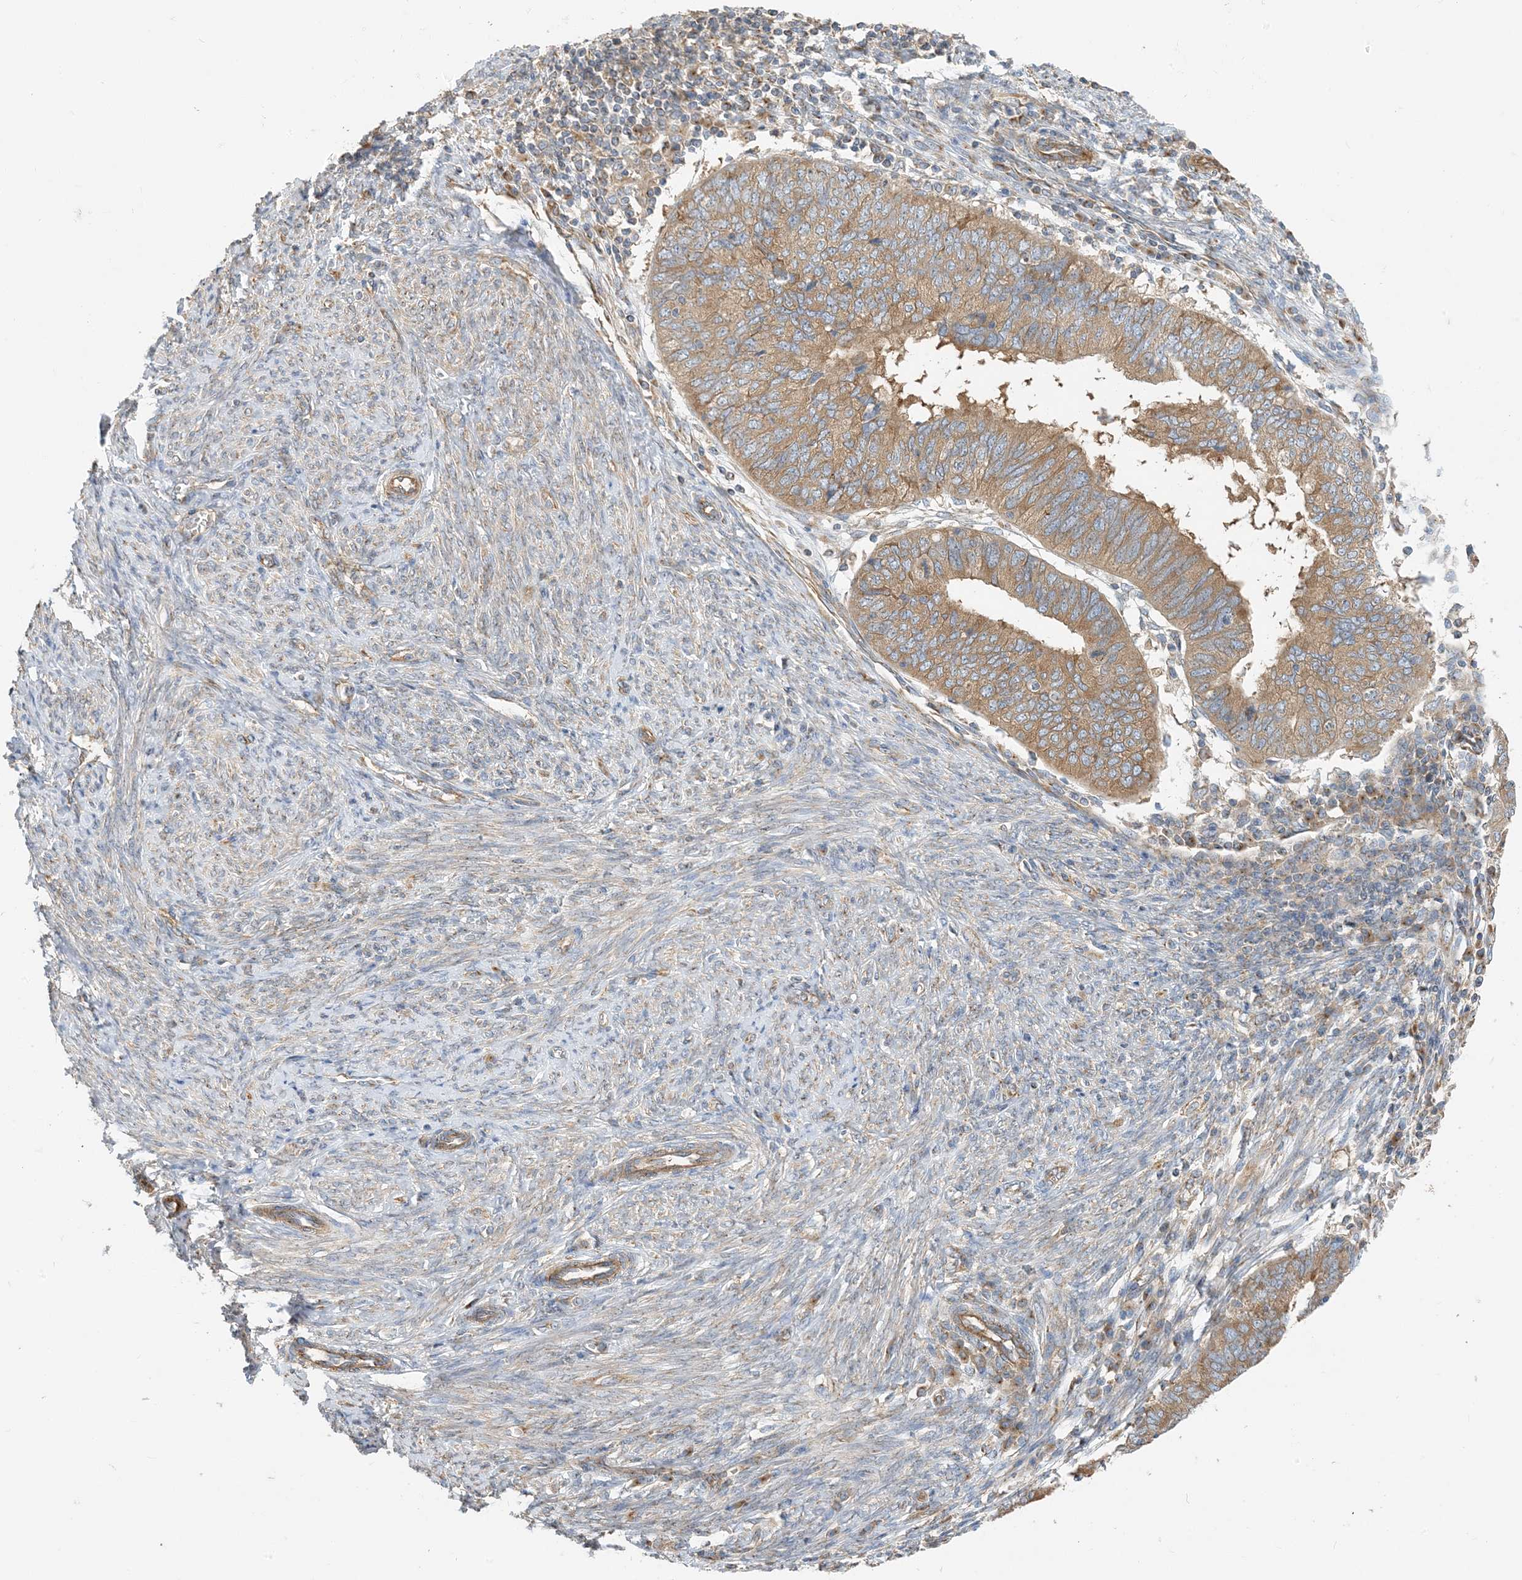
{"staining": {"intensity": "moderate", "quantity": ">75%", "location": "cytoplasmic/membranous"}, "tissue": "endometrial cancer", "cell_type": "Tumor cells", "image_type": "cancer", "snomed": [{"axis": "morphology", "description": "Adenocarcinoma, NOS"}, {"axis": "topography", "description": "Uterus"}], "caption": "Immunohistochemical staining of human adenocarcinoma (endometrial) displays medium levels of moderate cytoplasmic/membranous protein positivity in approximately >75% of tumor cells.", "gene": "SIDT1", "patient": {"sex": "female", "age": 77}}